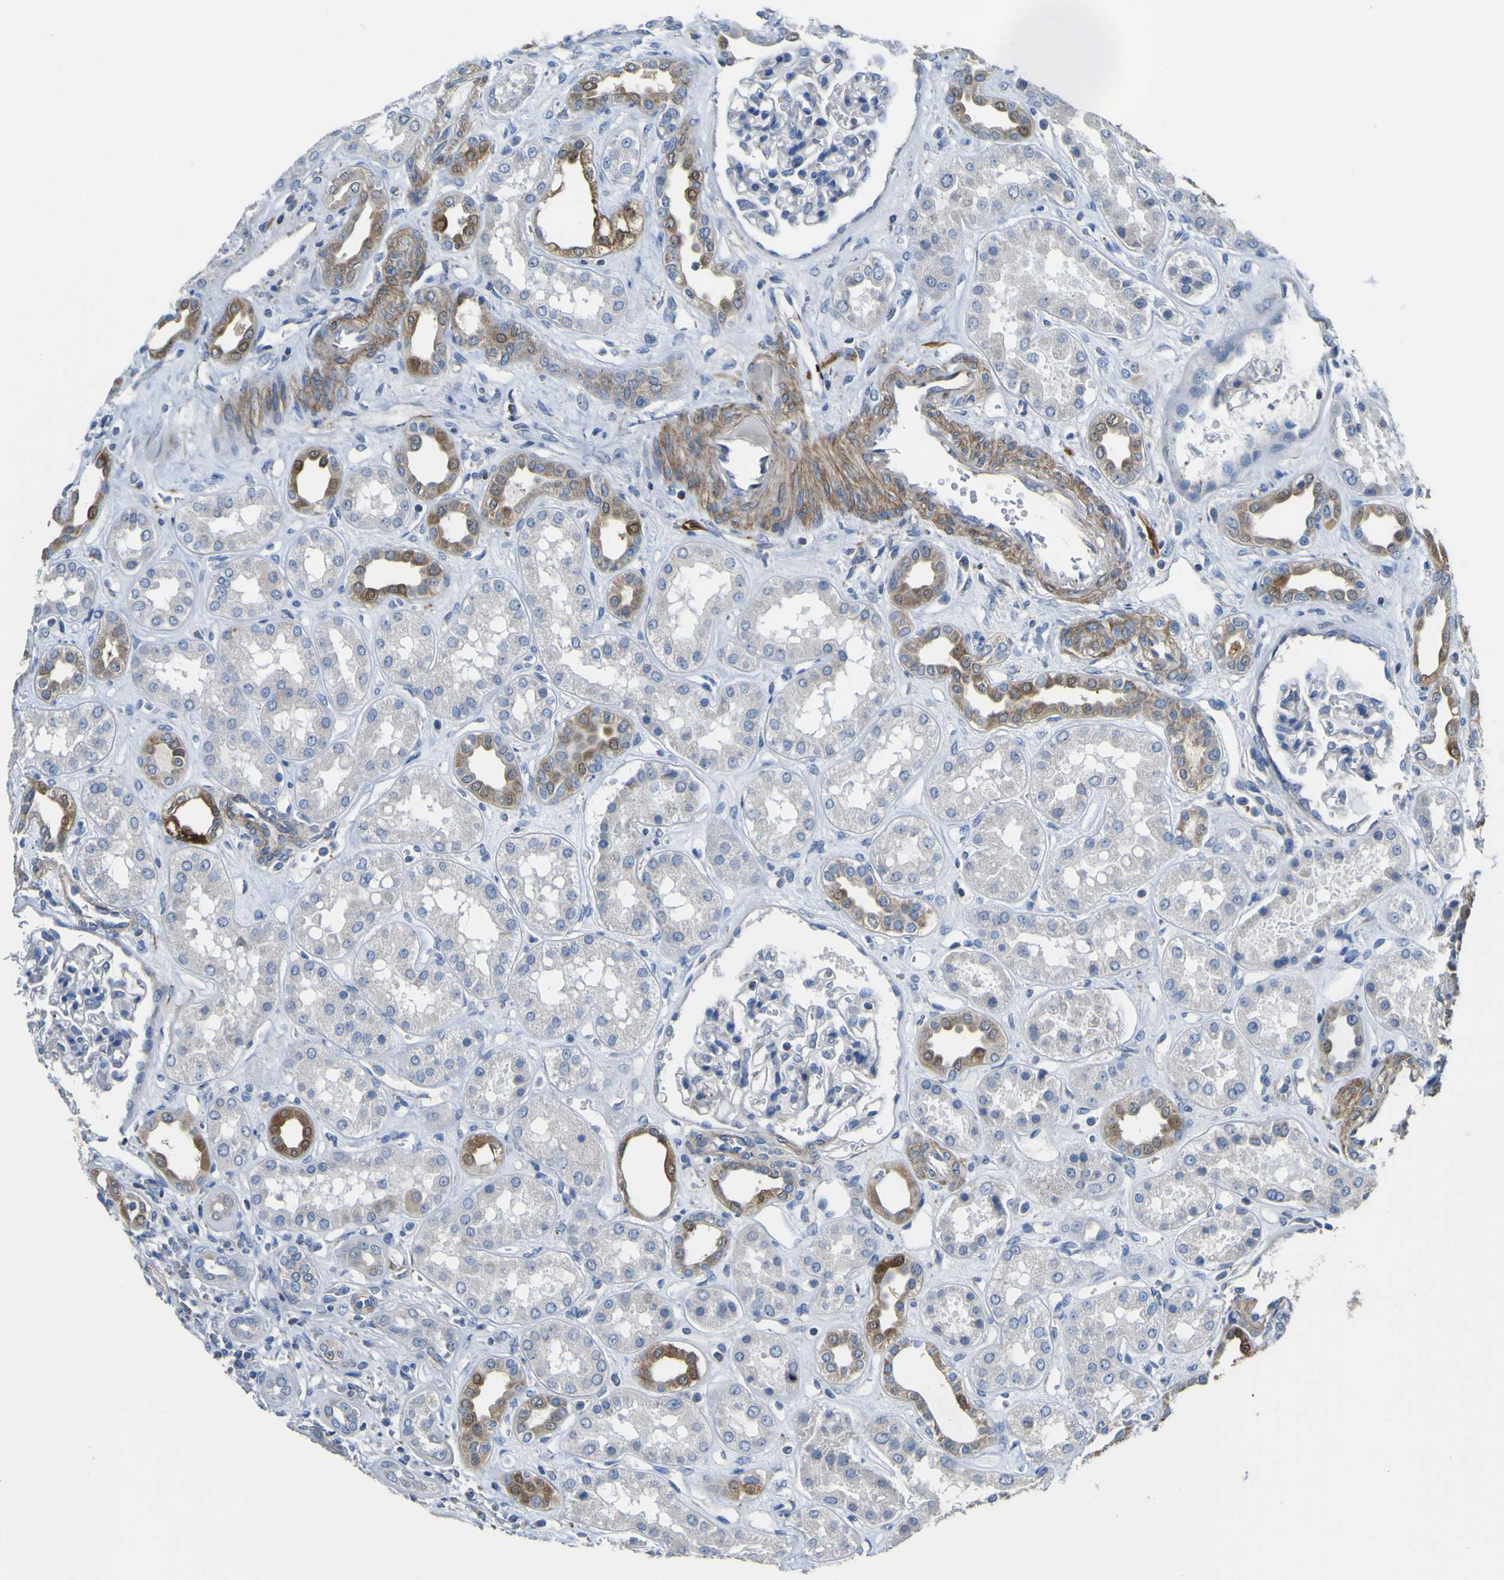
{"staining": {"intensity": "negative", "quantity": "none", "location": "none"}, "tissue": "kidney", "cell_type": "Cells in glomeruli", "image_type": "normal", "snomed": [{"axis": "morphology", "description": "Normal tissue, NOS"}, {"axis": "topography", "description": "Kidney"}], "caption": "Immunohistochemistry of benign kidney demonstrates no positivity in cells in glomeruli. (DAB (3,3'-diaminobenzidine) immunohistochemistry (IHC) with hematoxylin counter stain).", "gene": "ALDH18A1", "patient": {"sex": "male", "age": 59}}